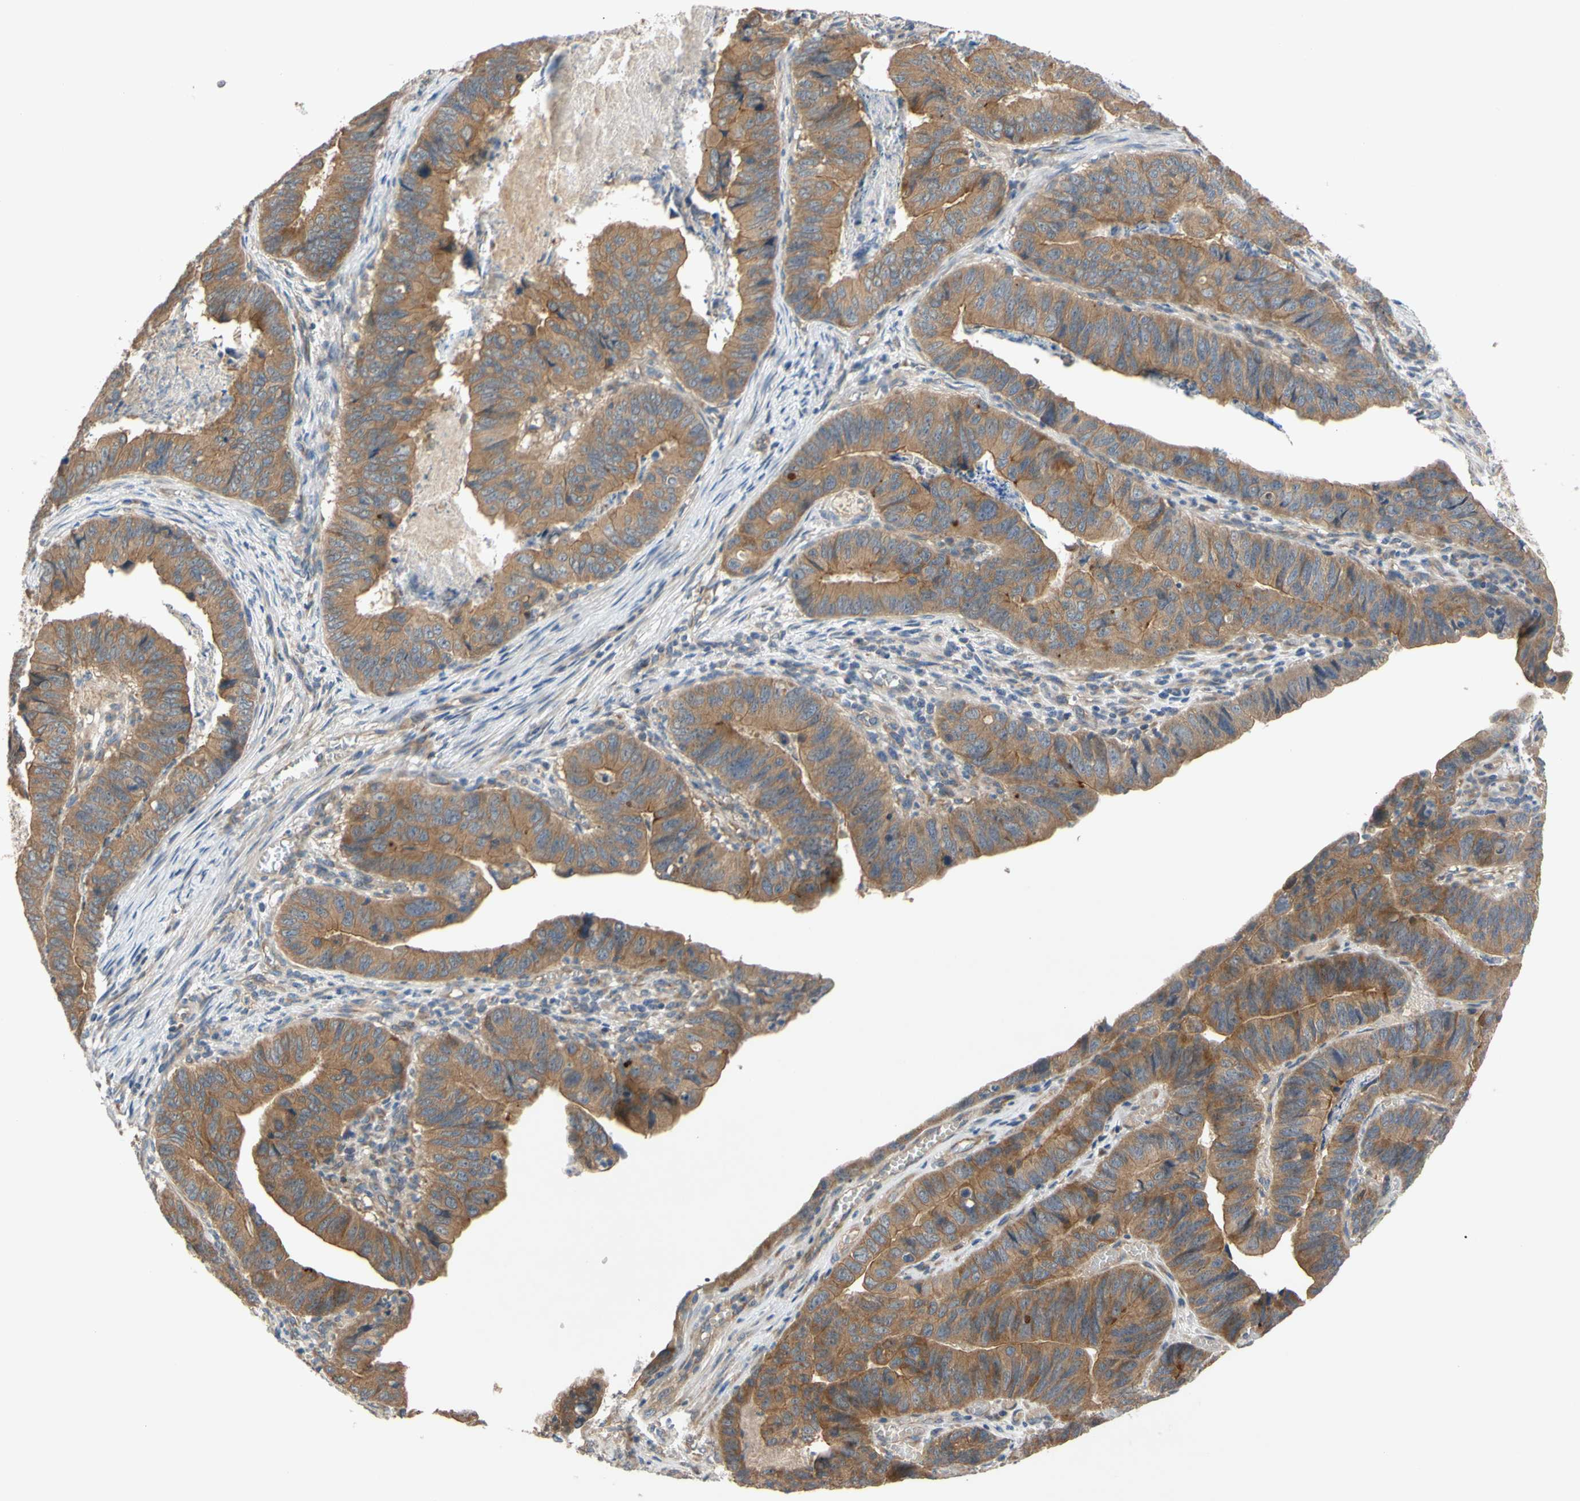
{"staining": {"intensity": "moderate", "quantity": ">75%", "location": "cytoplasmic/membranous"}, "tissue": "stomach cancer", "cell_type": "Tumor cells", "image_type": "cancer", "snomed": [{"axis": "morphology", "description": "Adenocarcinoma, NOS"}, {"axis": "topography", "description": "Stomach, lower"}], "caption": "Moderate cytoplasmic/membranous protein expression is present in about >75% of tumor cells in stomach cancer. The staining is performed using DAB (3,3'-diaminobenzidine) brown chromogen to label protein expression. The nuclei are counter-stained blue using hematoxylin.", "gene": "MBTPS2", "patient": {"sex": "male", "age": 77}}